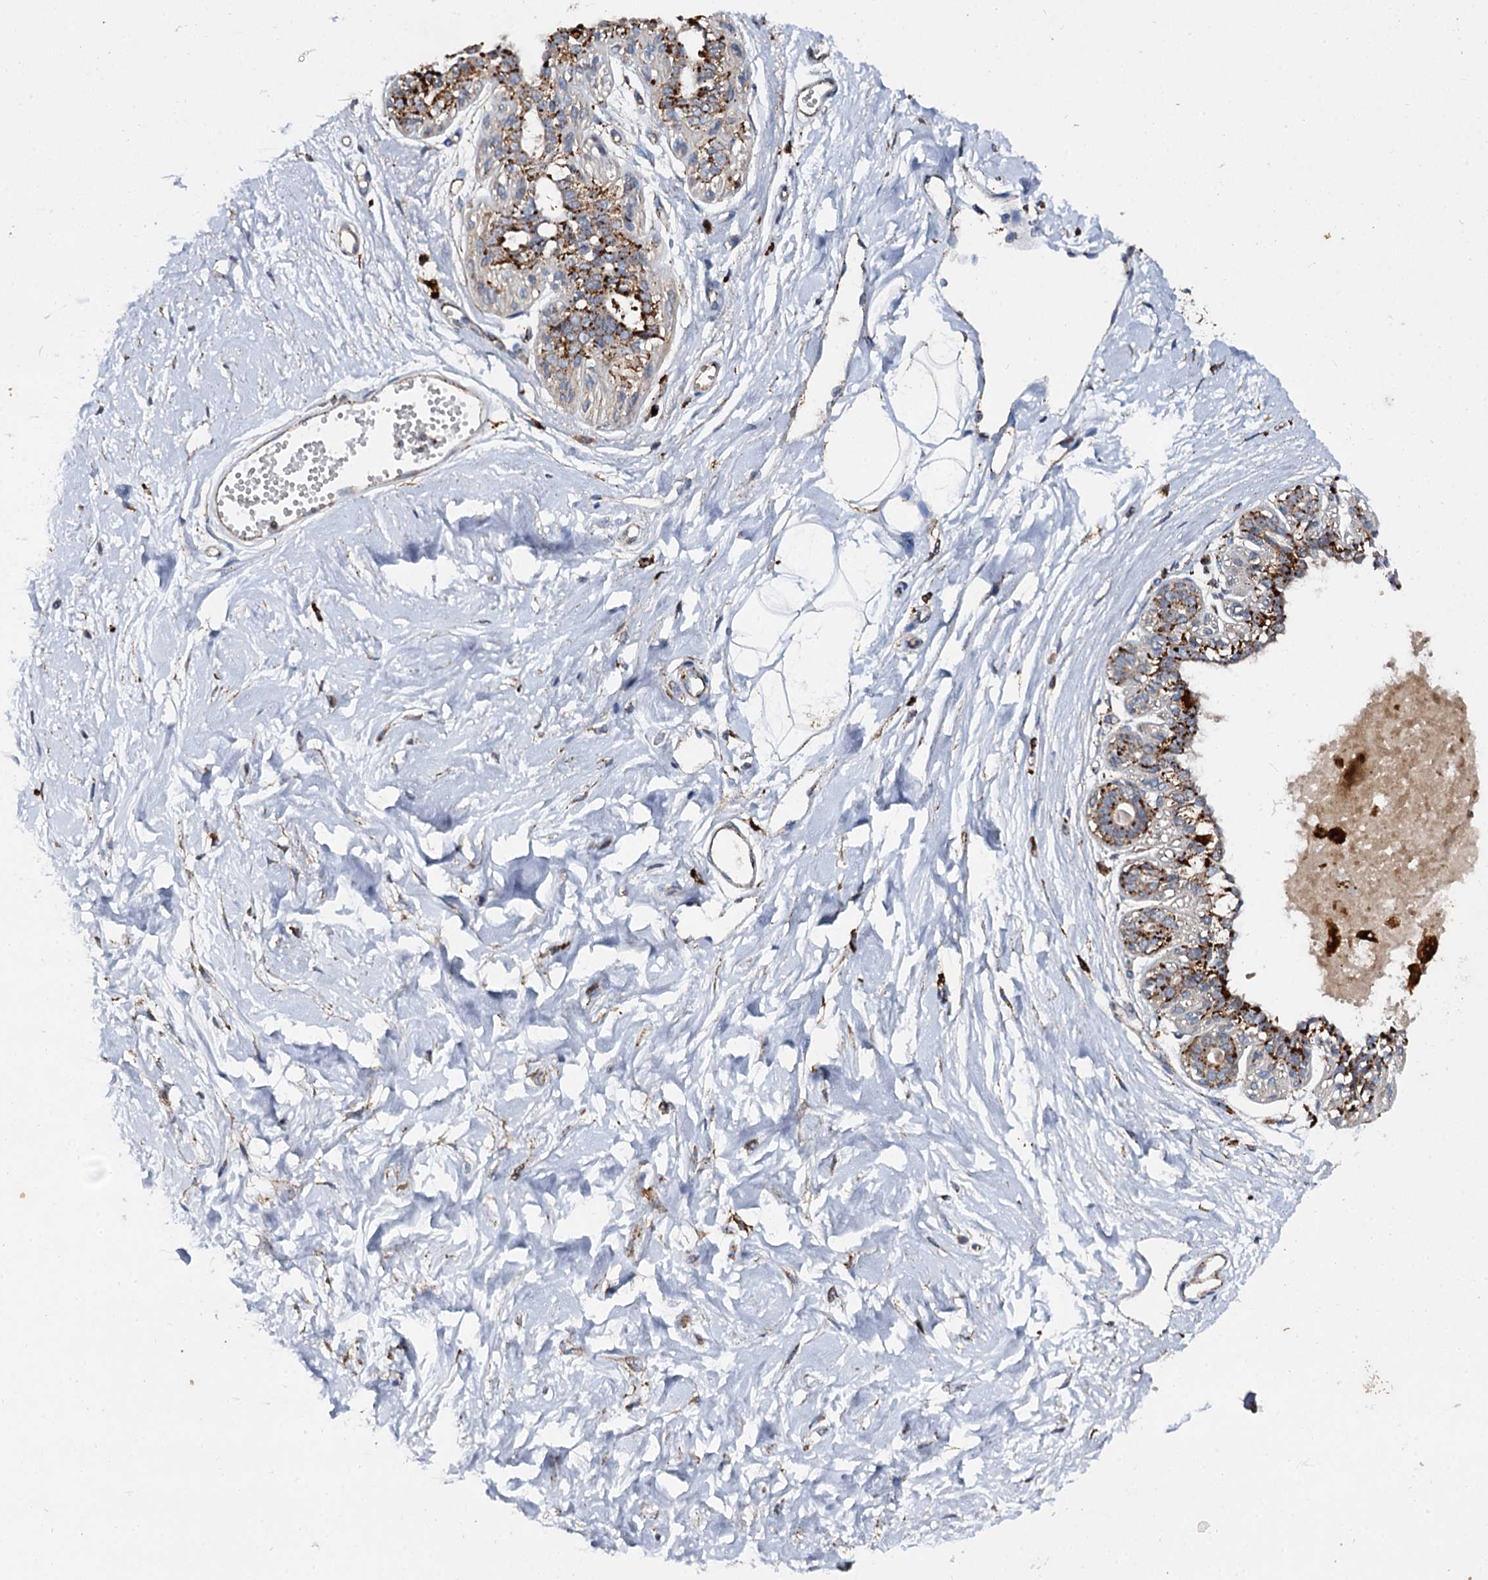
{"staining": {"intensity": "strong", "quantity": "<25%", "location": "cytoplasmic/membranous"}, "tissue": "breast", "cell_type": "Adipocytes", "image_type": "normal", "snomed": [{"axis": "morphology", "description": "Normal tissue, NOS"}, {"axis": "topography", "description": "Breast"}], "caption": "Protein staining shows strong cytoplasmic/membranous staining in about <25% of adipocytes in unremarkable breast.", "gene": "GBA1", "patient": {"sex": "female", "age": 45}}